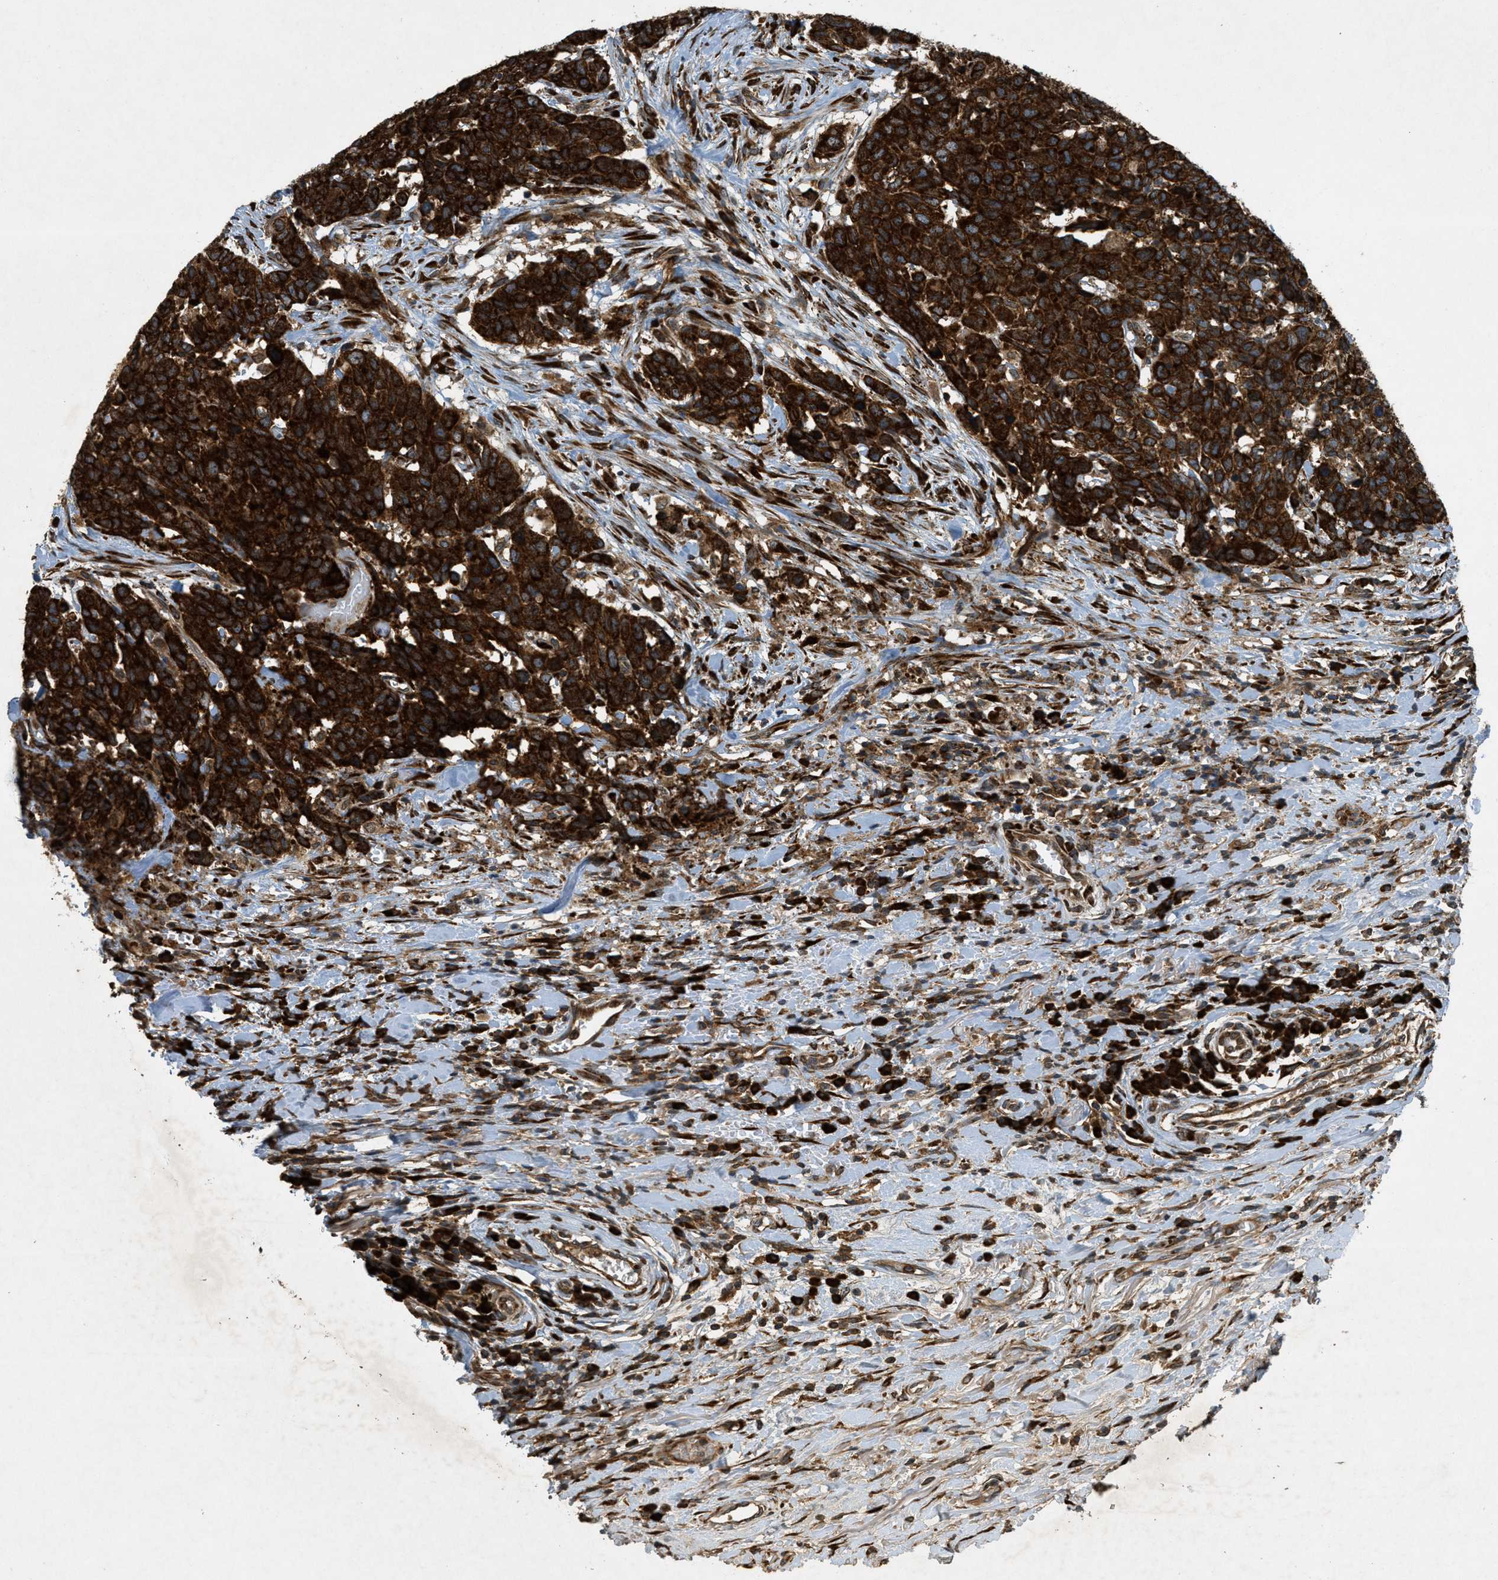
{"staining": {"intensity": "strong", "quantity": ">75%", "location": "cytoplasmic/membranous"}, "tissue": "head and neck cancer", "cell_type": "Tumor cells", "image_type": "cancer", "snomed": [{"axis": "morphology", "description": "Squamous cell carcinoma, NOS"}, {"axis": "topography", "description": "Head-Neck"}], "caption": "This histopathology image demonstrates head and neck cancer (squamous cell carcinoma) stained with IHC to label a protein in brown. The cytoplasmic/membranous of tumor cells show strong positivity for the protein. Nuclei are counter-stained blue.", "gene": "PCDH18", "patient": {"sex": "male", "age": 66}}